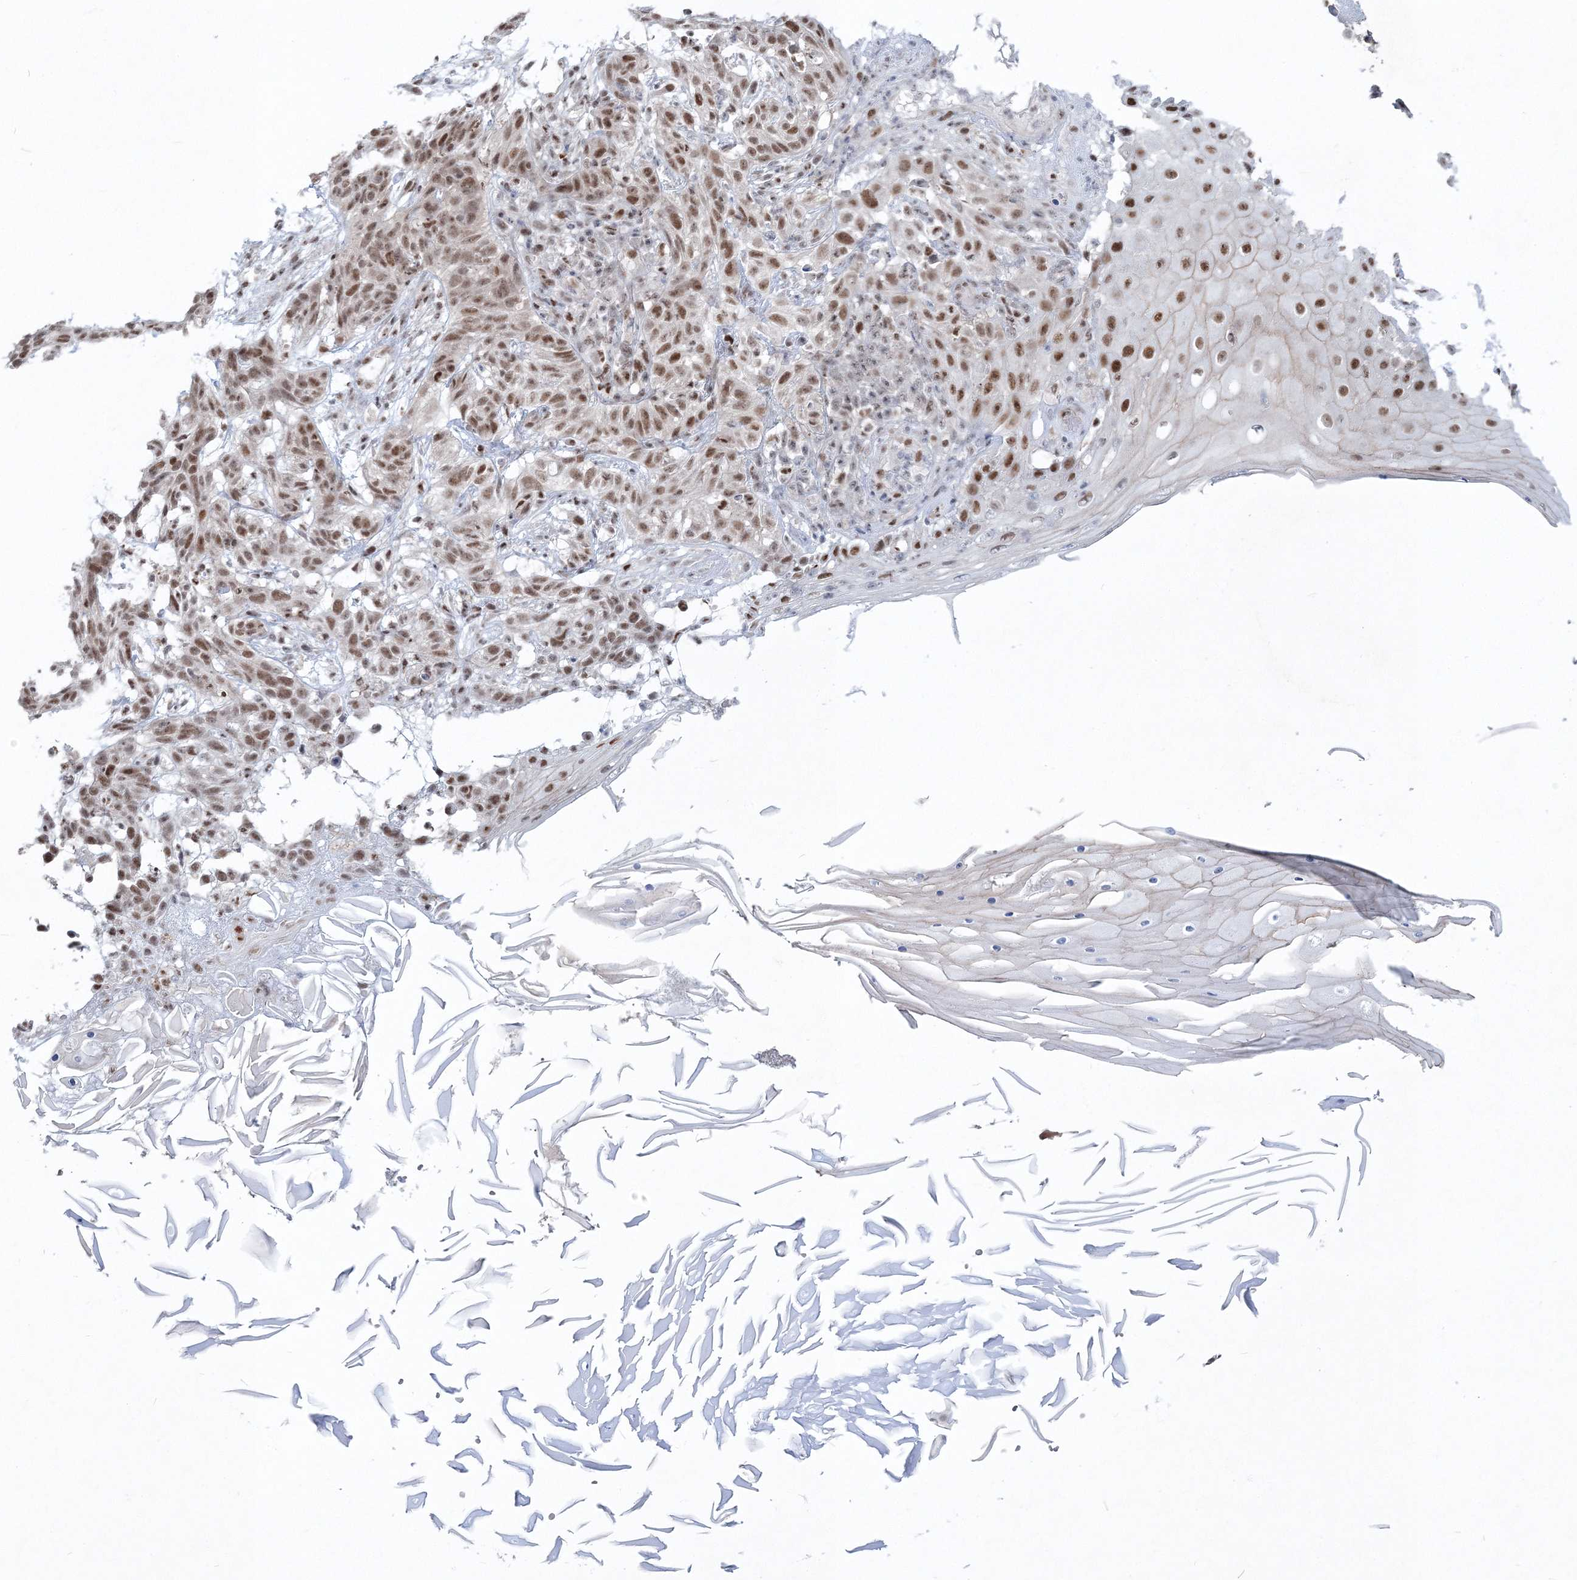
{"staining": {"intensity": "moderate", "quantity": ">75%", "location": "nuclear"}, "tissue": "skin cancer", "cell_type": "Tumor cells", "image_type": "cancer", "snomed": [{"axis": "morphology", "description": "Basal cell carcinoma"}, {"axis": "topography", "description": "Skin"}], "caption": "Immunohistochemistry (IHC) image of neoplastic tissue: human skin basal cell carcinoma stained using immunohistochemistry (IHC) shows medium levels of moderate protein expression localized specifically in the nuclear of tumor cells, appearing as a nuclear brown color.", "gene": "PDS5A", "patient": {"sex": "male", "age": 85}}